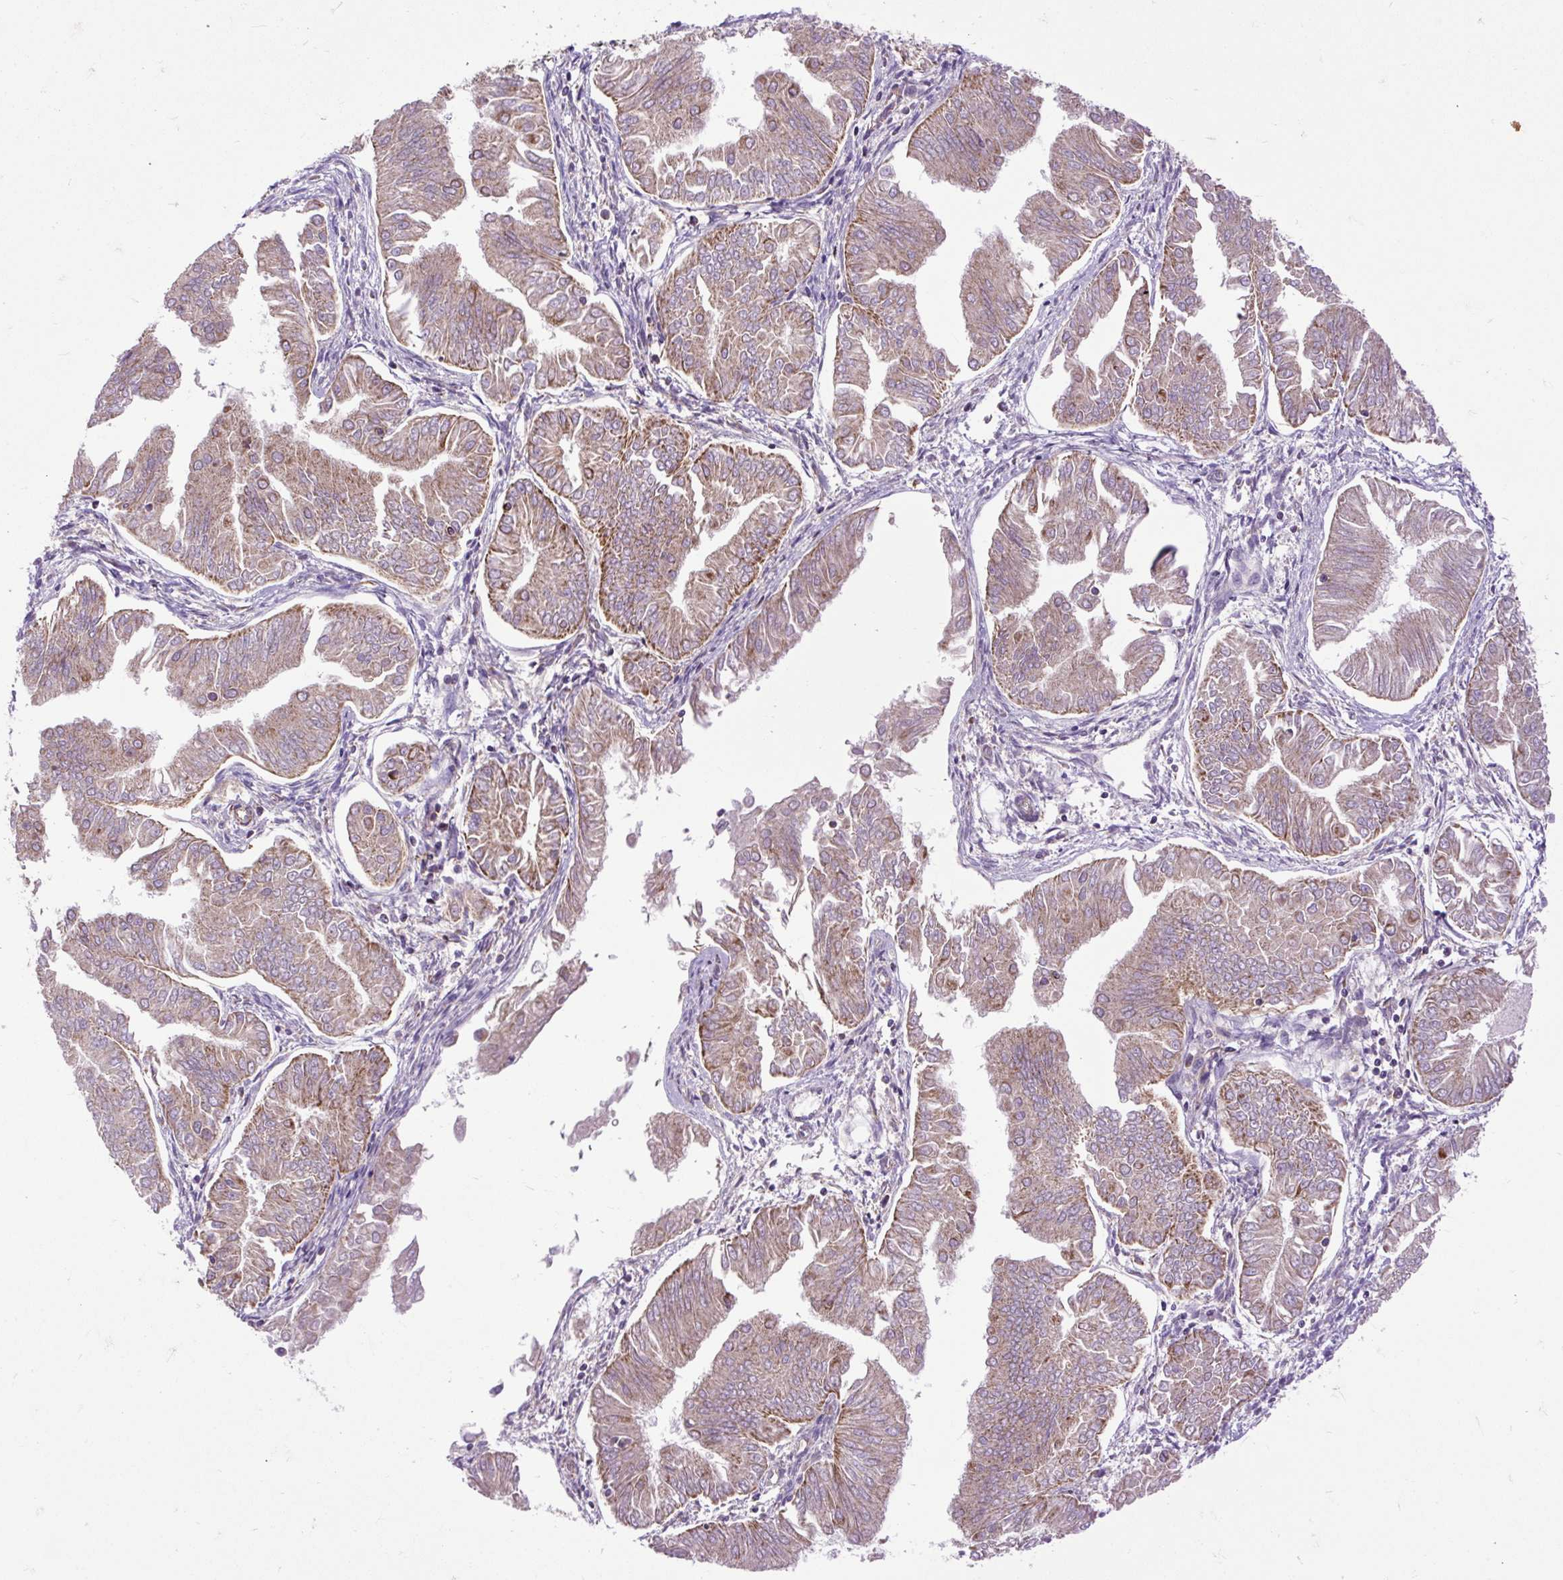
{"staining": {"intensity": "moderate", "quantity": "25%-75%", "location": "cytoplasmic/membranous"}, "tissue": "endometrial cancer", "cell_type": "Tumor cells", "image_type": "cancer", "snomed": [{"axis": "morphology", "description": "Adenocarcinoma, NOS"}, {"axis": "topography", "description": "Endometrium"}], "caption": "This histopathology image demonstrates endometrial cancer (adenocarcinoma) stained with IHC to label a protein in brown. The cytoplasmic/membranous of tumor cells show moderate positivity for the protein. Nuclei are counter-stained blue.", "gene": "TOMM40", "patient": {"sex": "female", "age": 53}}